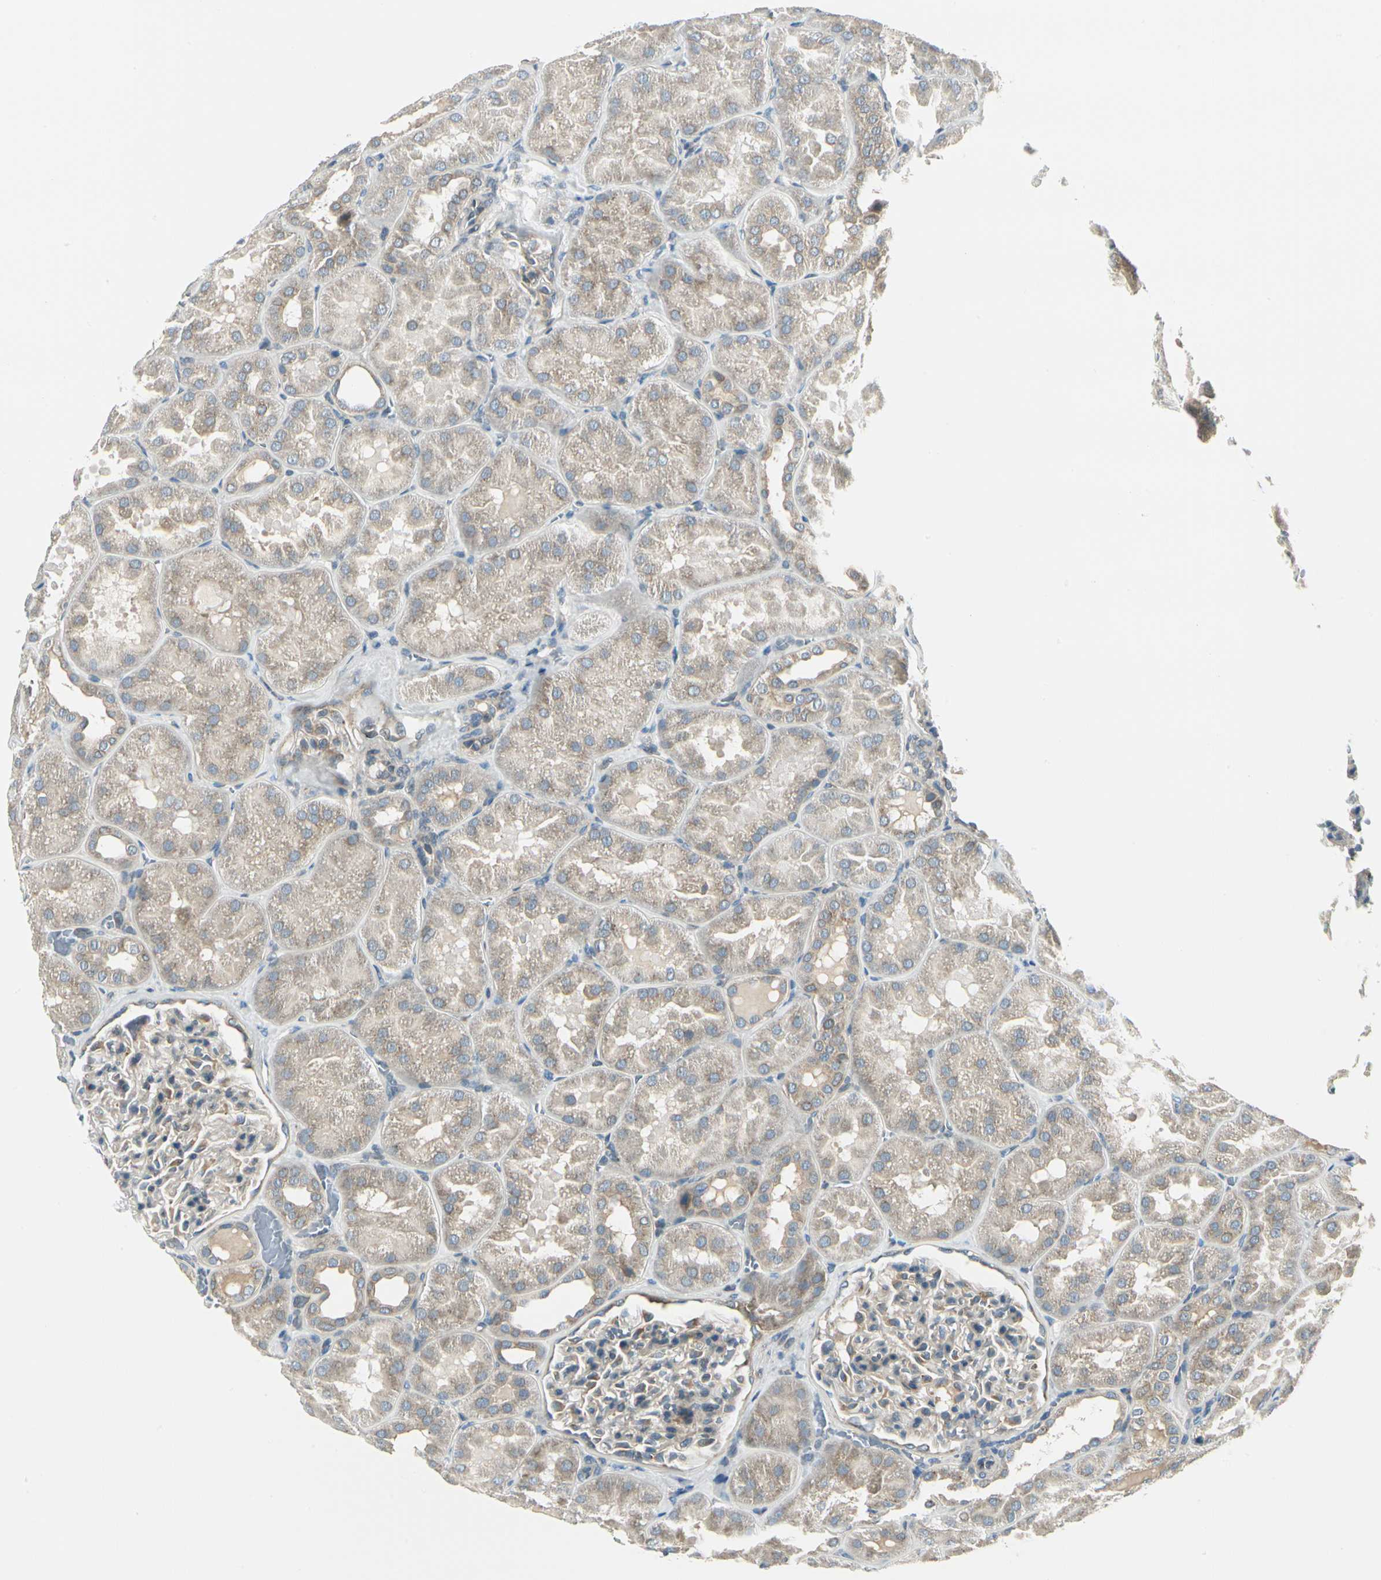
{"staining": {"intensity": "weak", "quantity": "25%-75%", "location": "cytoplasmic/membranous"}, "tissue": "kidney", "cell_type": "Cells in glomeruli", "image_type": "normal", "snomed": [{"axis": "morphology", "description": "Normal tissue, NOS"}, {"axis": "topography", "description": "Kidney"}], "caption": "A high-resolution micrograph shows immunohistochemistry staining of benign kidney, which shows weak cytoplasmic/membranous staining in approximately 25%-75% of cells in glomeruli.", "gene": "BNIP1", "patient": {"sex": "male", "age": 28}}